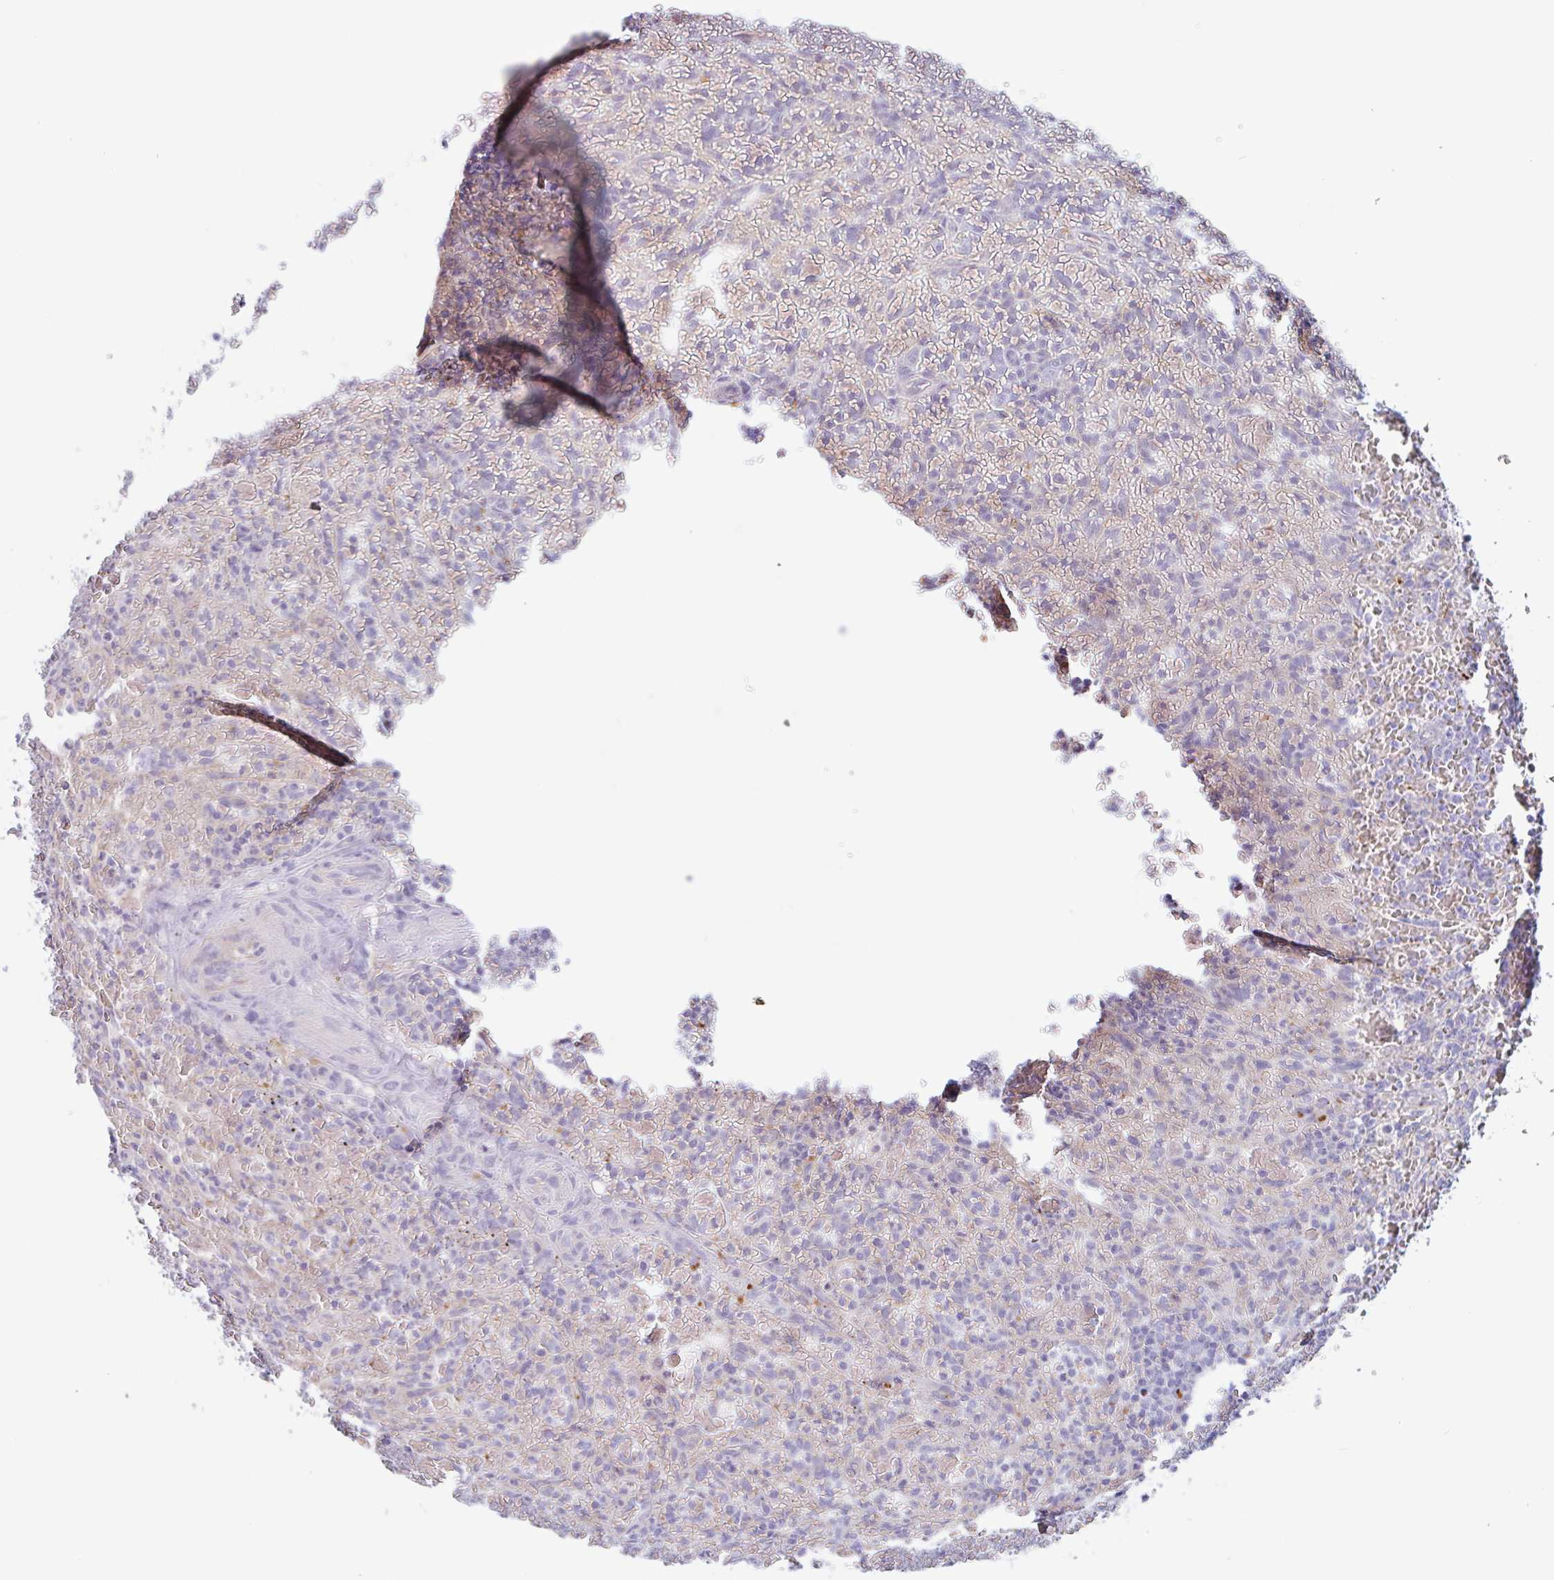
{"staining": {"intensity": "negative", "quantity": "none", "location": "none"}, "tissue": "lymphoma", "cell_type": "Tumor cells", "image_type": "cancer", "snomed": [{"axis": "morphology", "description": "Malignant lymphoma, non-Hodgkin's type, Low grade"}, {"axis": "topography", "description": "Spleen"}], "caption": "The immunohistochemistry (IHC) micrograph has no significant positivity in tumor cells of lymphoma tissue.", "gene": "LENG9", "patient": {"sex": "female", "age": 64}}